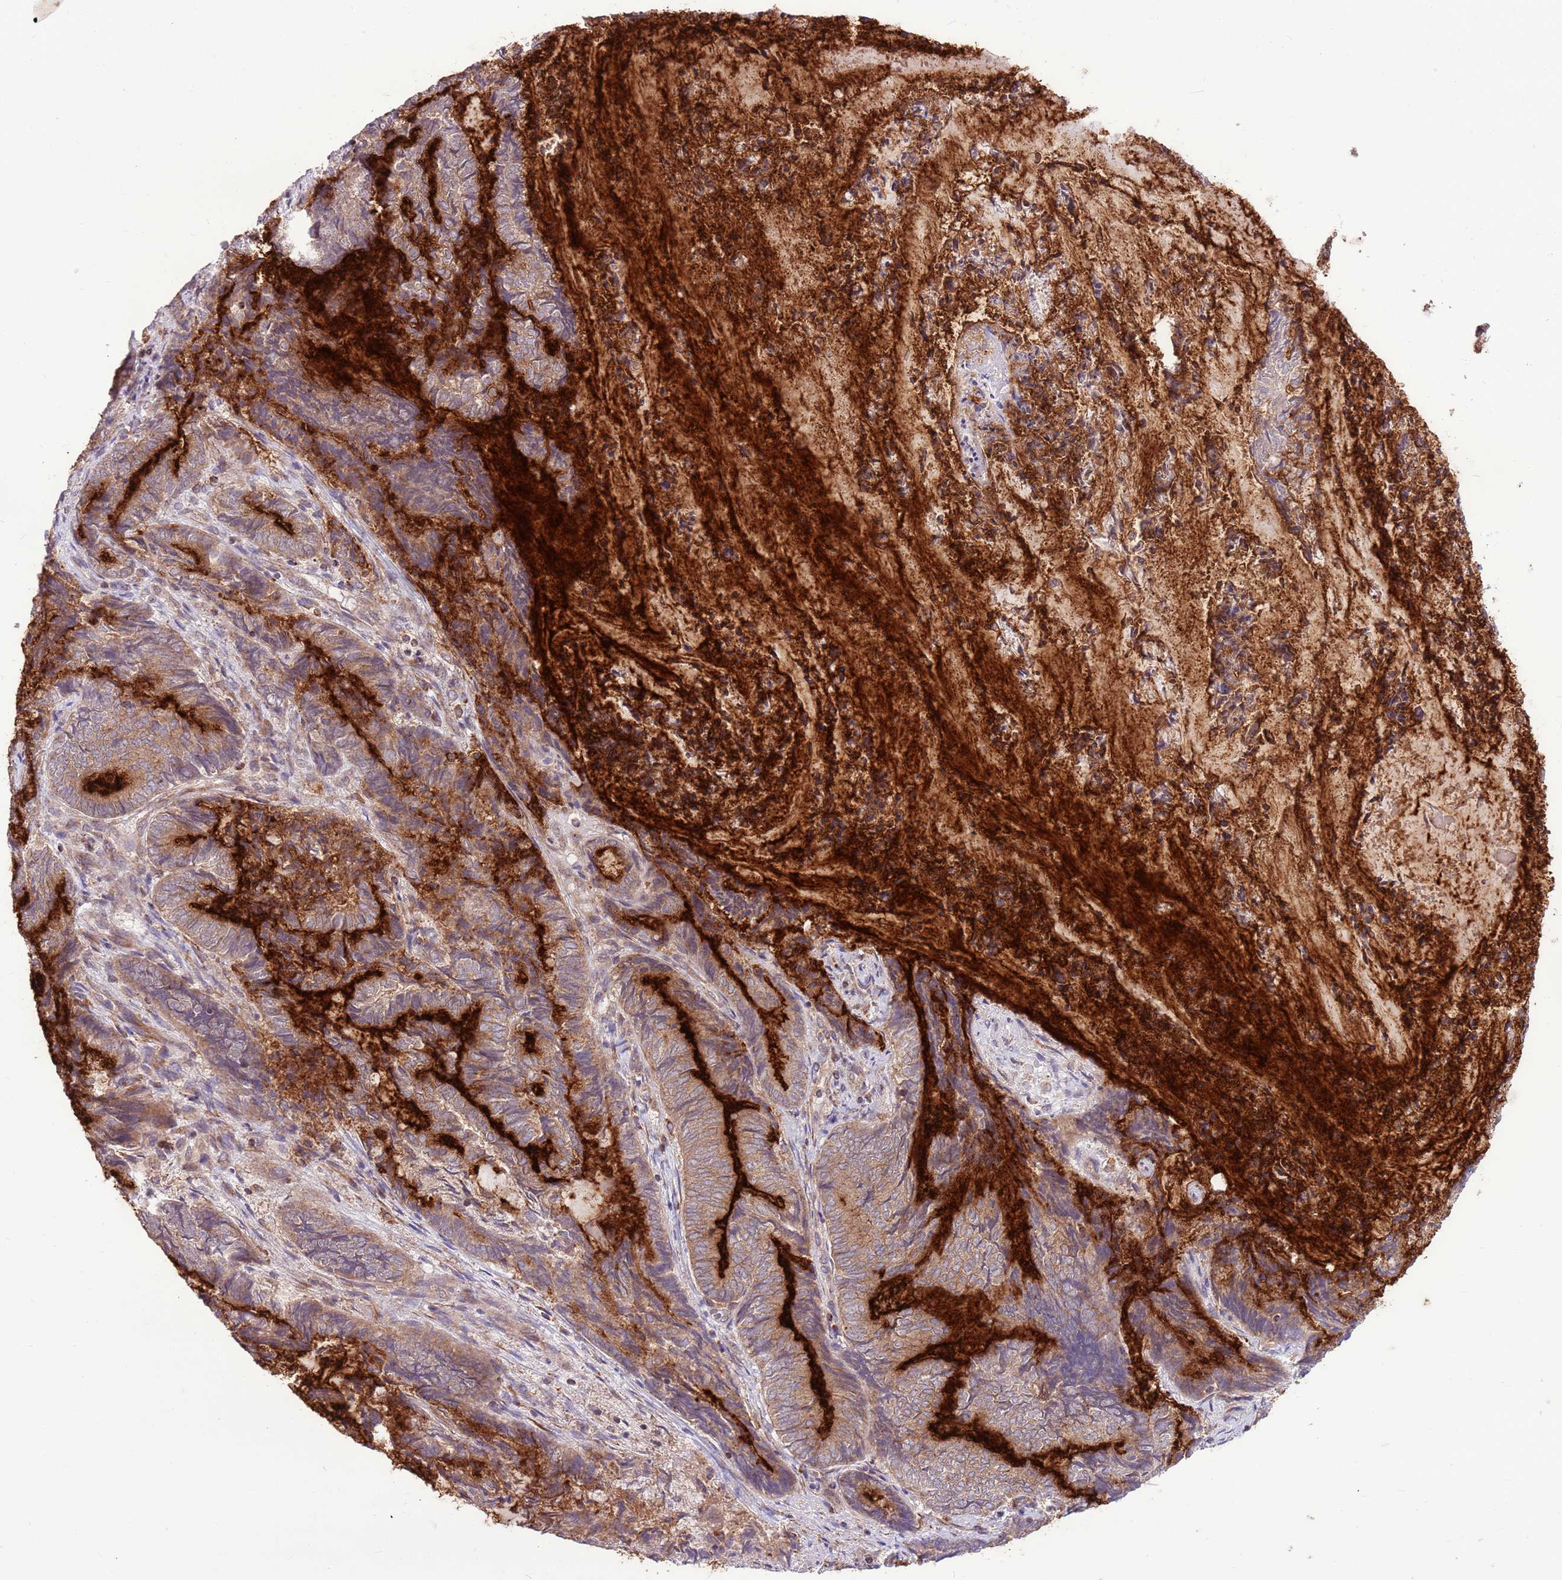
{"staining": {"intensity": "strong", "quantity": "25%-75%", "location": "cytoplasmic/membranous"}, "tissue": "endometrial cancer", "cell_type": "Tumor cells", "image_type": "cancer", "snomed": [{"axis": "morphology", "description": "Adenocarcinoma, NOS"}, {"axis": "topography", "description": "Endometrium"}], "caption": "Protein expression by immunohistochemistry reveals strong cytoplasmic/membranous positivity in approximately 25%-75% of tumor cells in adenocarcinoma (endometrial).", "gene": "DDX19B", "patient": {"sex": "female", "age": 80}}